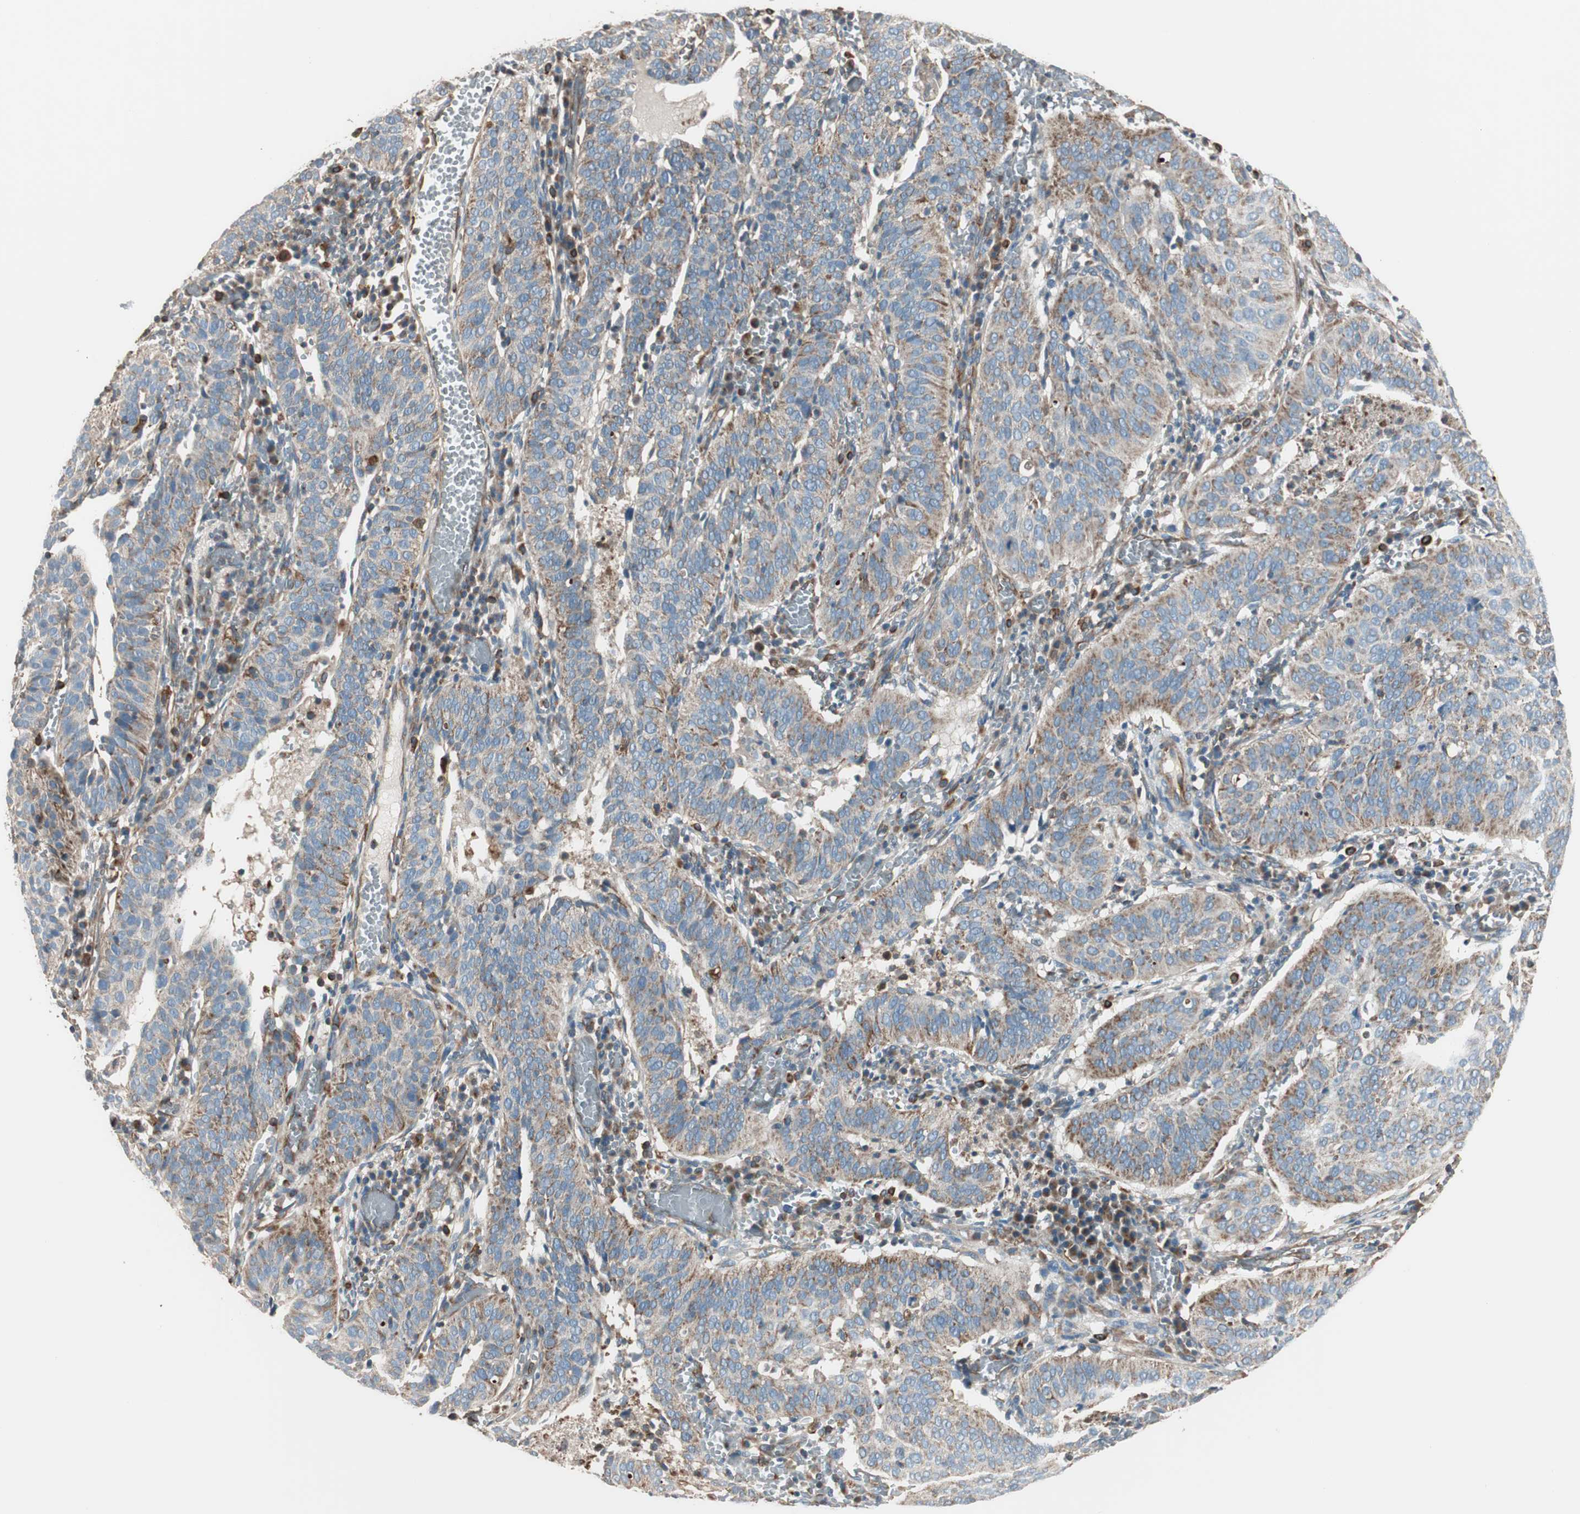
{"staining": {"intensity": "weak", "quantity": "25%-75%", "location": "cytoplasmic/membranous"}, "tissue": "cervical cancer", "cell_type": "Tumor cells", "image_type": "cancer", "snomed": [{"axis": "morphology", "description": "Squamous cell carcinoma, NOS"}, {"axis": "topography", "description": "Cervix"}], "caption": "Weak cytoplasmic/membranous staining is present in about 25%-75% of tumor cells in cervical squamous cell carcinoma.", "gene": "SRCIN1", "patient": {"sex": "female", "age": 39}}